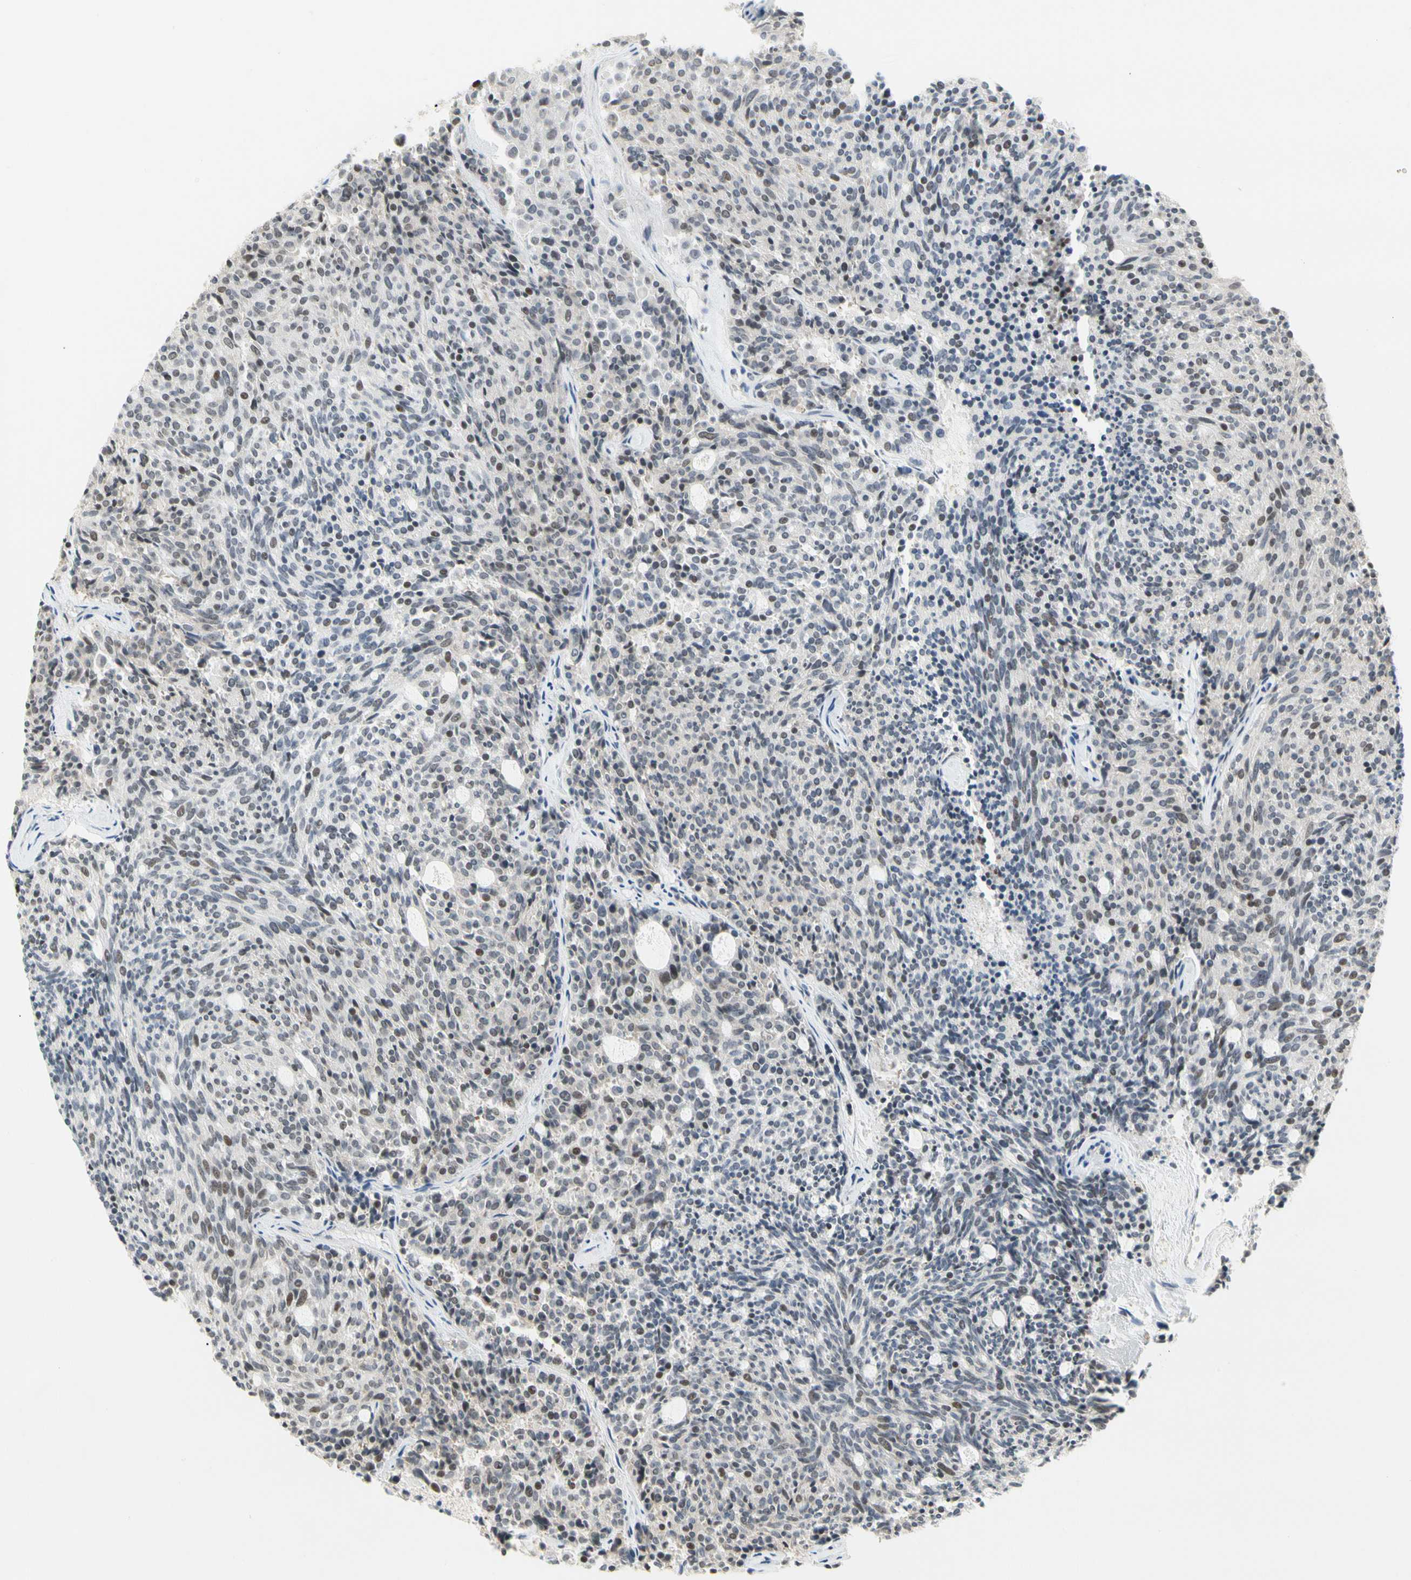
{"staining": {"intensity": "weak", "quantity": "<25%", "location": "nuclear"}, "tissue": "carcinoid", "cell_type": "Tumor cells", "image_type": "cancer", "snomed": [{"axis": "morphology", "description": "Carcinoid, malignant, NOS"}, {"axis": "topography", "description": "Pancreas"}], "caption": "Immunohistochemical staining of carcinoid (malignant) displays no significant expression in tumor cells. The staining was performed using DAB to visualize the protein expression in brown, while the nuclei were stained in blue with hematoxylin (Magnification: 20x).", "gene": "ZSCAN16", "patient": {"sex": "female", "age": 54}}